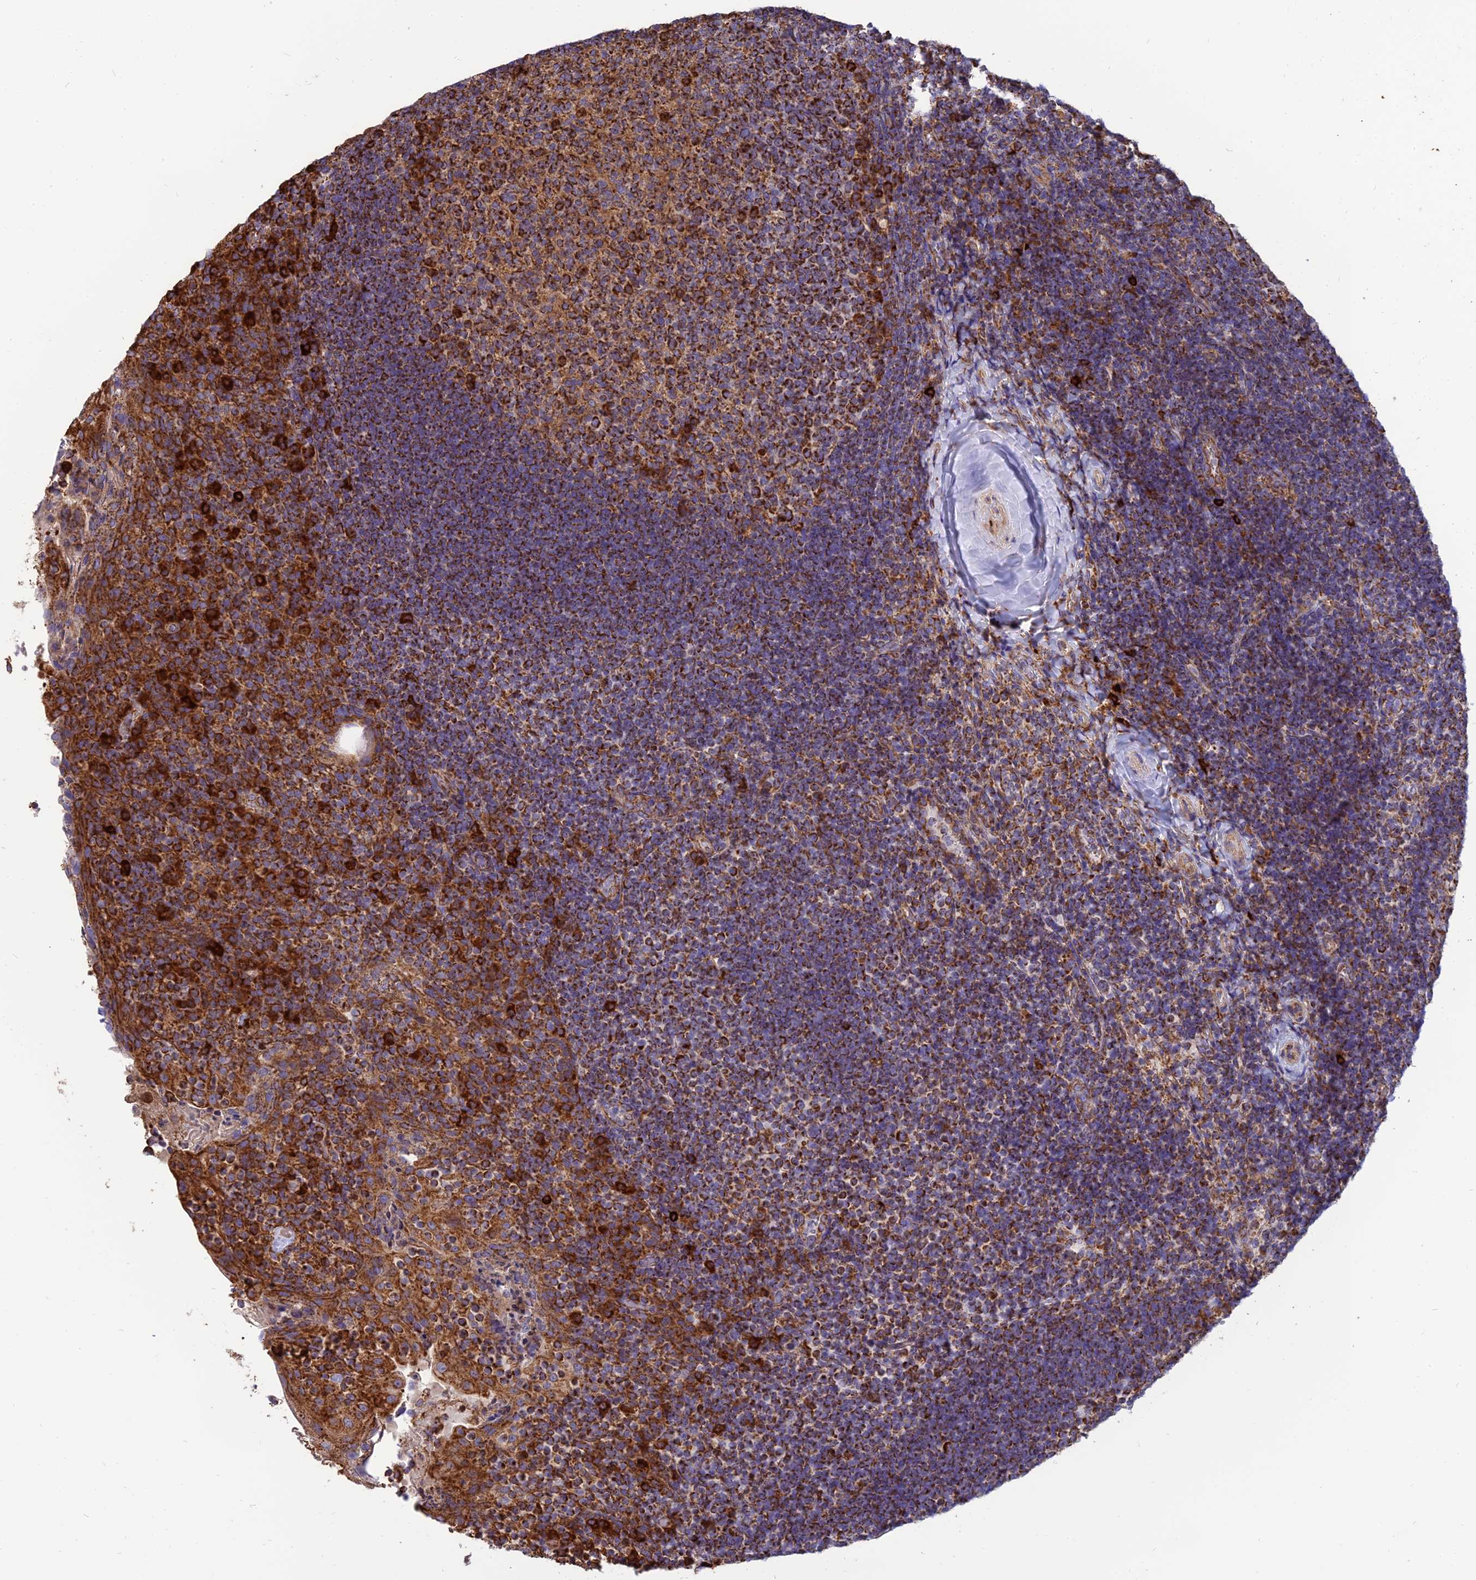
{"staining": {"intensity": "strong", "quantity": ">75%", "location": "cytoplasmic/membranous"}, "tissue": "tonsil", "cell_type": "Germinal center cells", "image_type": "normal", "snomed": [{"axis": "morphology", "description": "Normal tissue, NOS"}, {"axis": "topography", "description": "Tonsil"}], "caption": "Normal tonsil reveals strong cytoplasmic/membranous staining in about >75% of germinal center cells, visualized by immunohistochemistry.", "gene": "THUMPD2", "patient": {"sex": "female", "age": 10}}